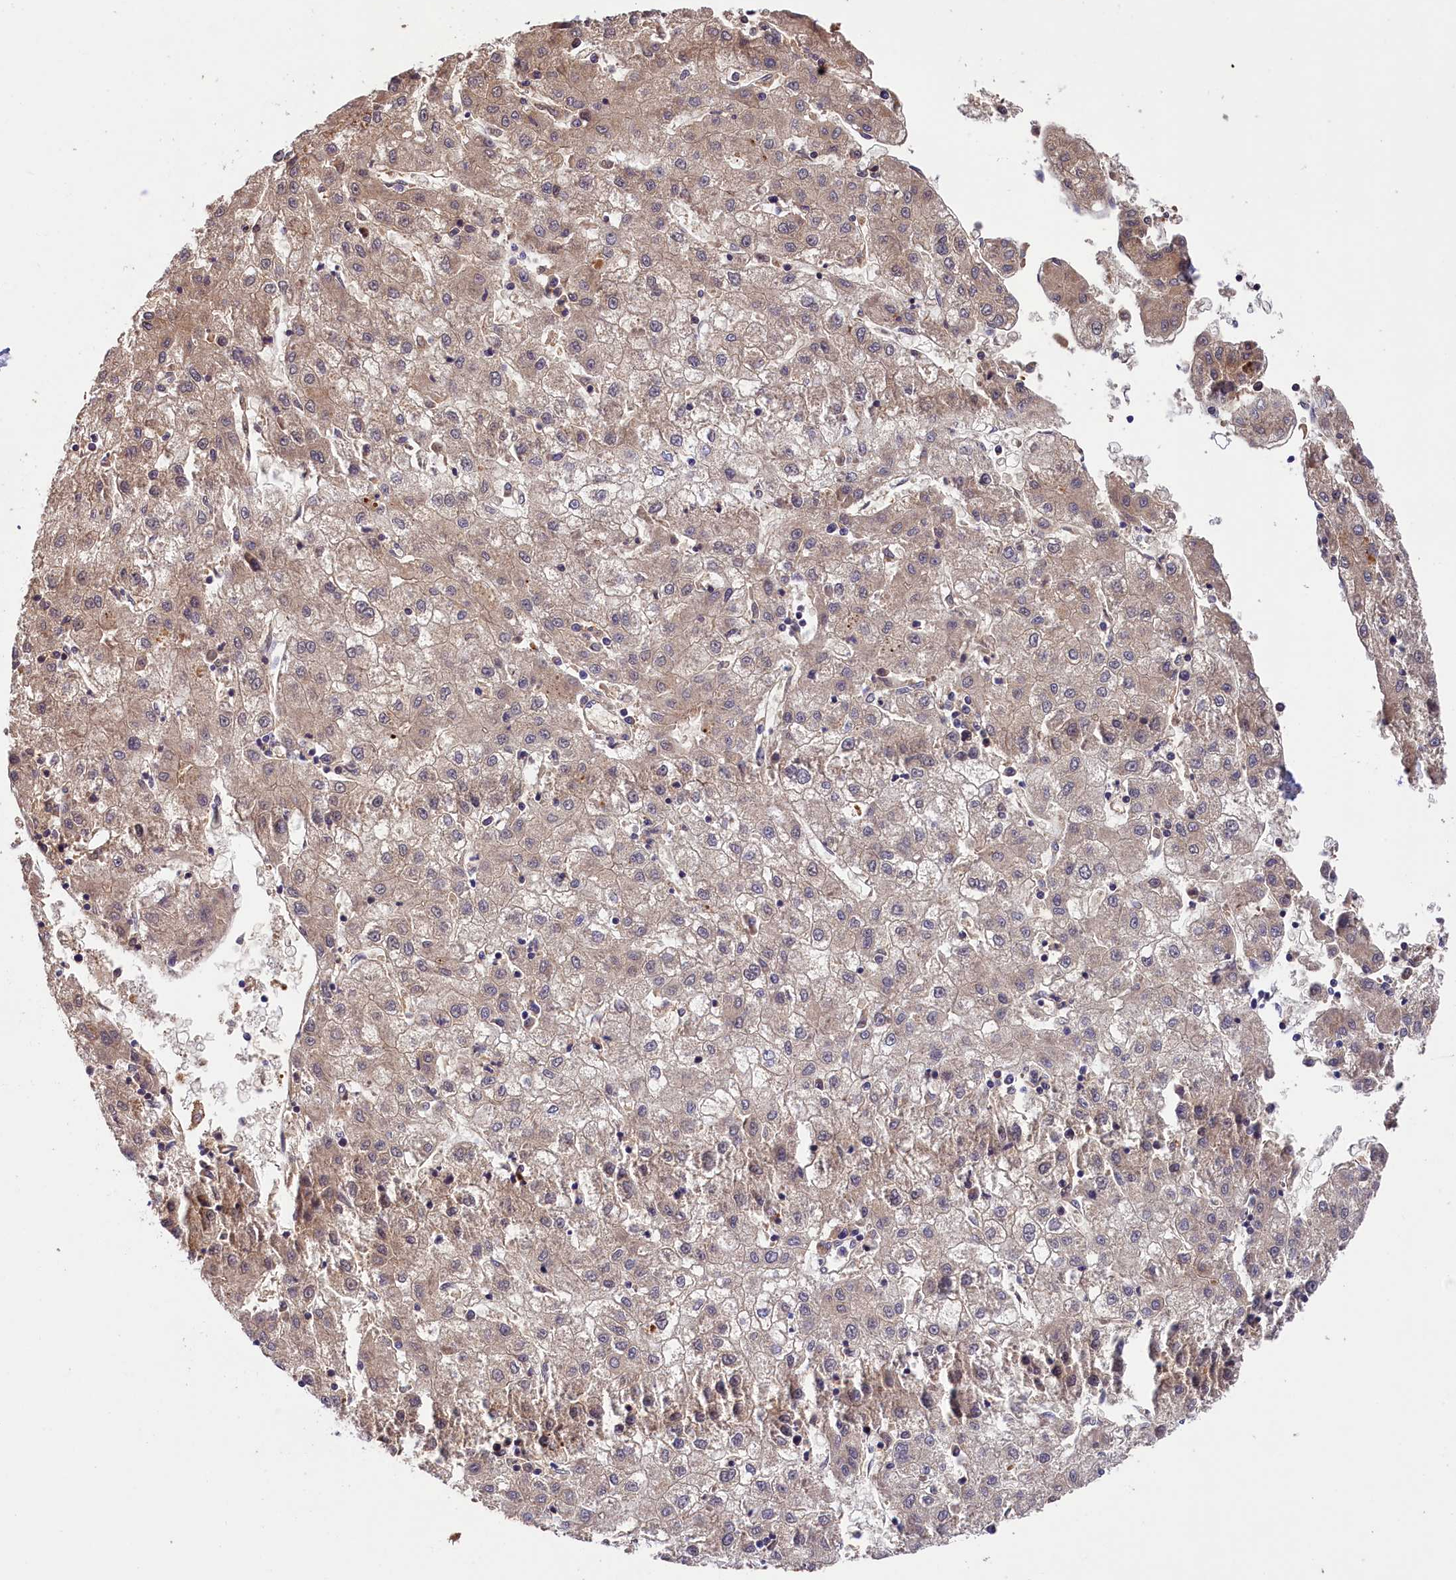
{"staining": {"intensity": "weak", "quantity": "25%-75%", "location": "cytoplasmic/membranous"}, "tissue": "liver cancer", "cell_type": "Tumor cells", "image_type": "cancer", "snomed": [{"axis": "morphology", "description": "Carcinoma, Hepatocellular, NOS"}, {"axis": "topography", "description": "Liver"}], "caption": "Immunohistochemistry of liver hepatocellular carcinoma reveals low levels of weak cytoplasmic/membranous positivity in about 25%-75% of tumor cells.", "gene": "PHAF1", "patient": {"sex": "male", "age": 72}}